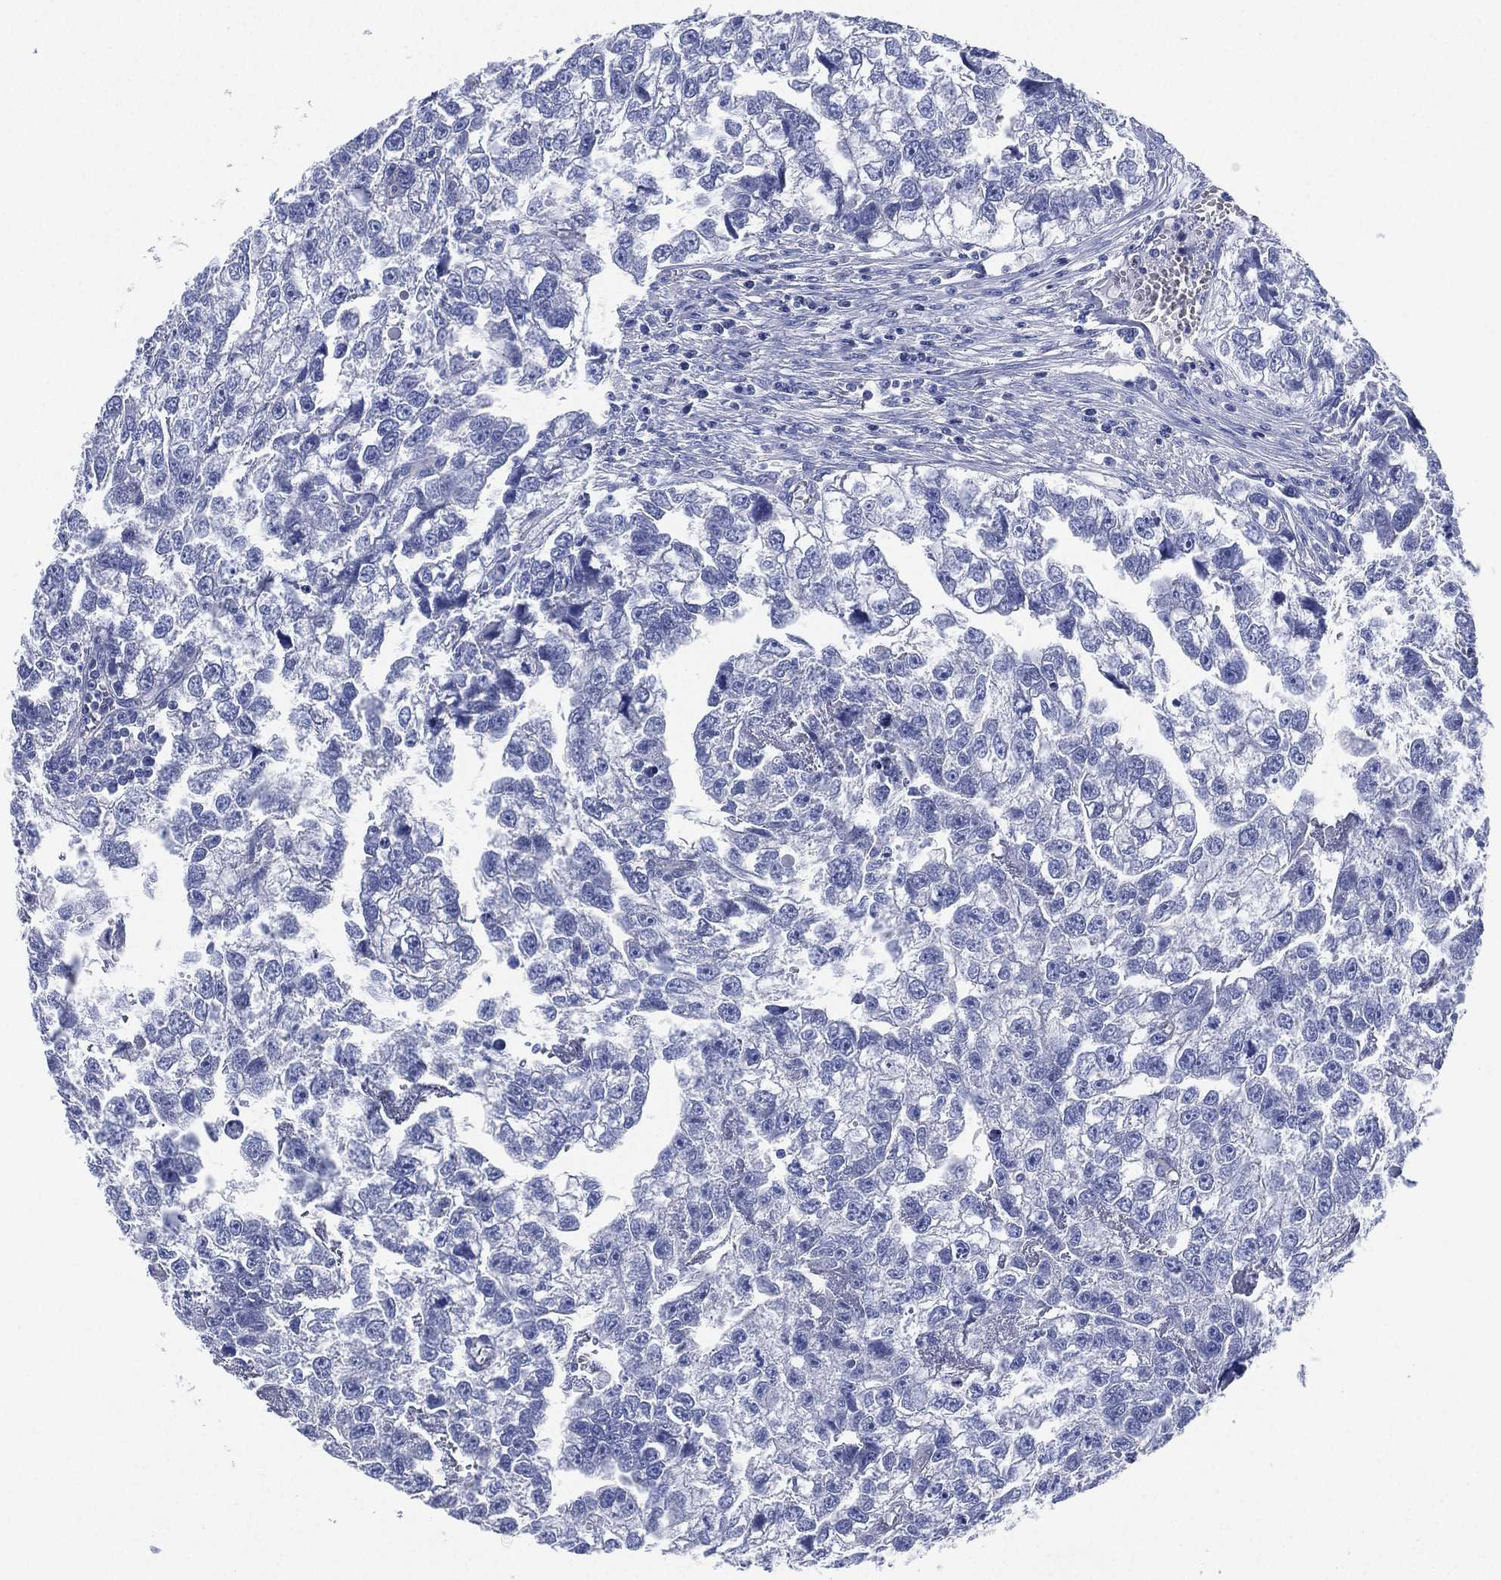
{"staining": {"intensity": "negative", "quantity": "none", "location": "none"}, "tissue": "testis cancer", "cell_type": "Tumor cells", "image_type": "cancer", "snomed": [{"axis": "morphology", "description": "Carcinoma, Embryonal, NOS"}, {"axis": "morphology", "description": "Teratoma, malignant, NOS"}, {"axis": "topography", "description": "Testis"}], "caption": "An immunohistochemistry histopathology image of testis cancer (teratoma (malignant)) is shown. There is no staining in tumor cells of testis cancer (teratoma (malignant)).", "gene": "CCDC70", "patient": {"sex": "male", "age": 44}}